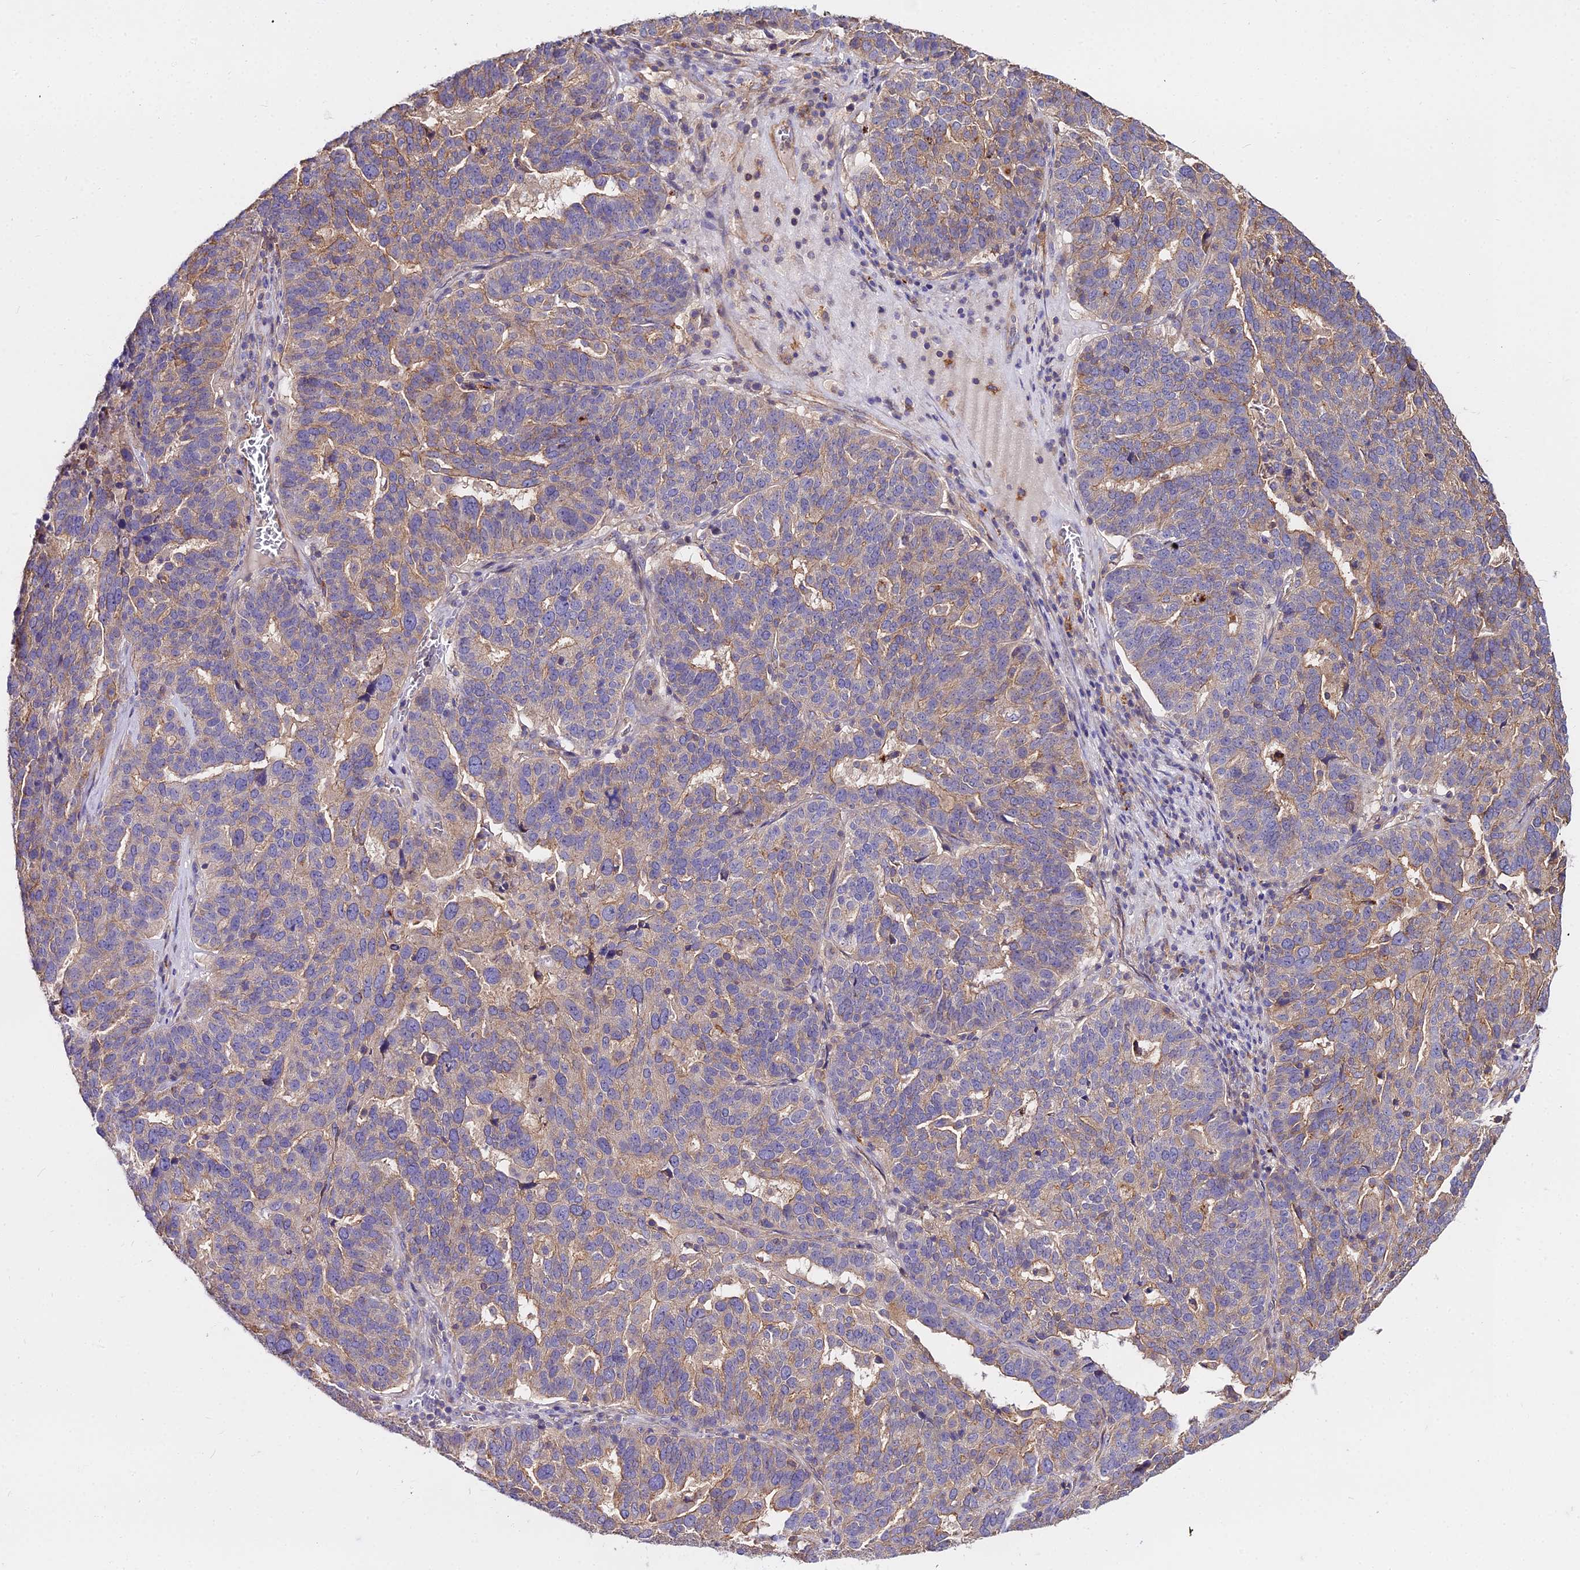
{"staining": {"intensity": "weak", "quantity": "25%-75%", "location": "cytoplasmic/membranous"}, "tissue": "ovarian cancer", "cell_type": "Tumor cells", "image_type": "cancer", "snomed": [{"axis": "morphology", "description": "Cystadenocarcinoma, serous, NOS"}, {"axis": "topography", "description": "Ovary"}], "caption": "Tumor cells exhibit weak cytoplasmic/membranous expression in approximately 25%-75% of cells in ovarian cancer (serous cystadenocarcinoma).", "gene": "GLYAT", "patient": {"sex": "female", "age": 59}}